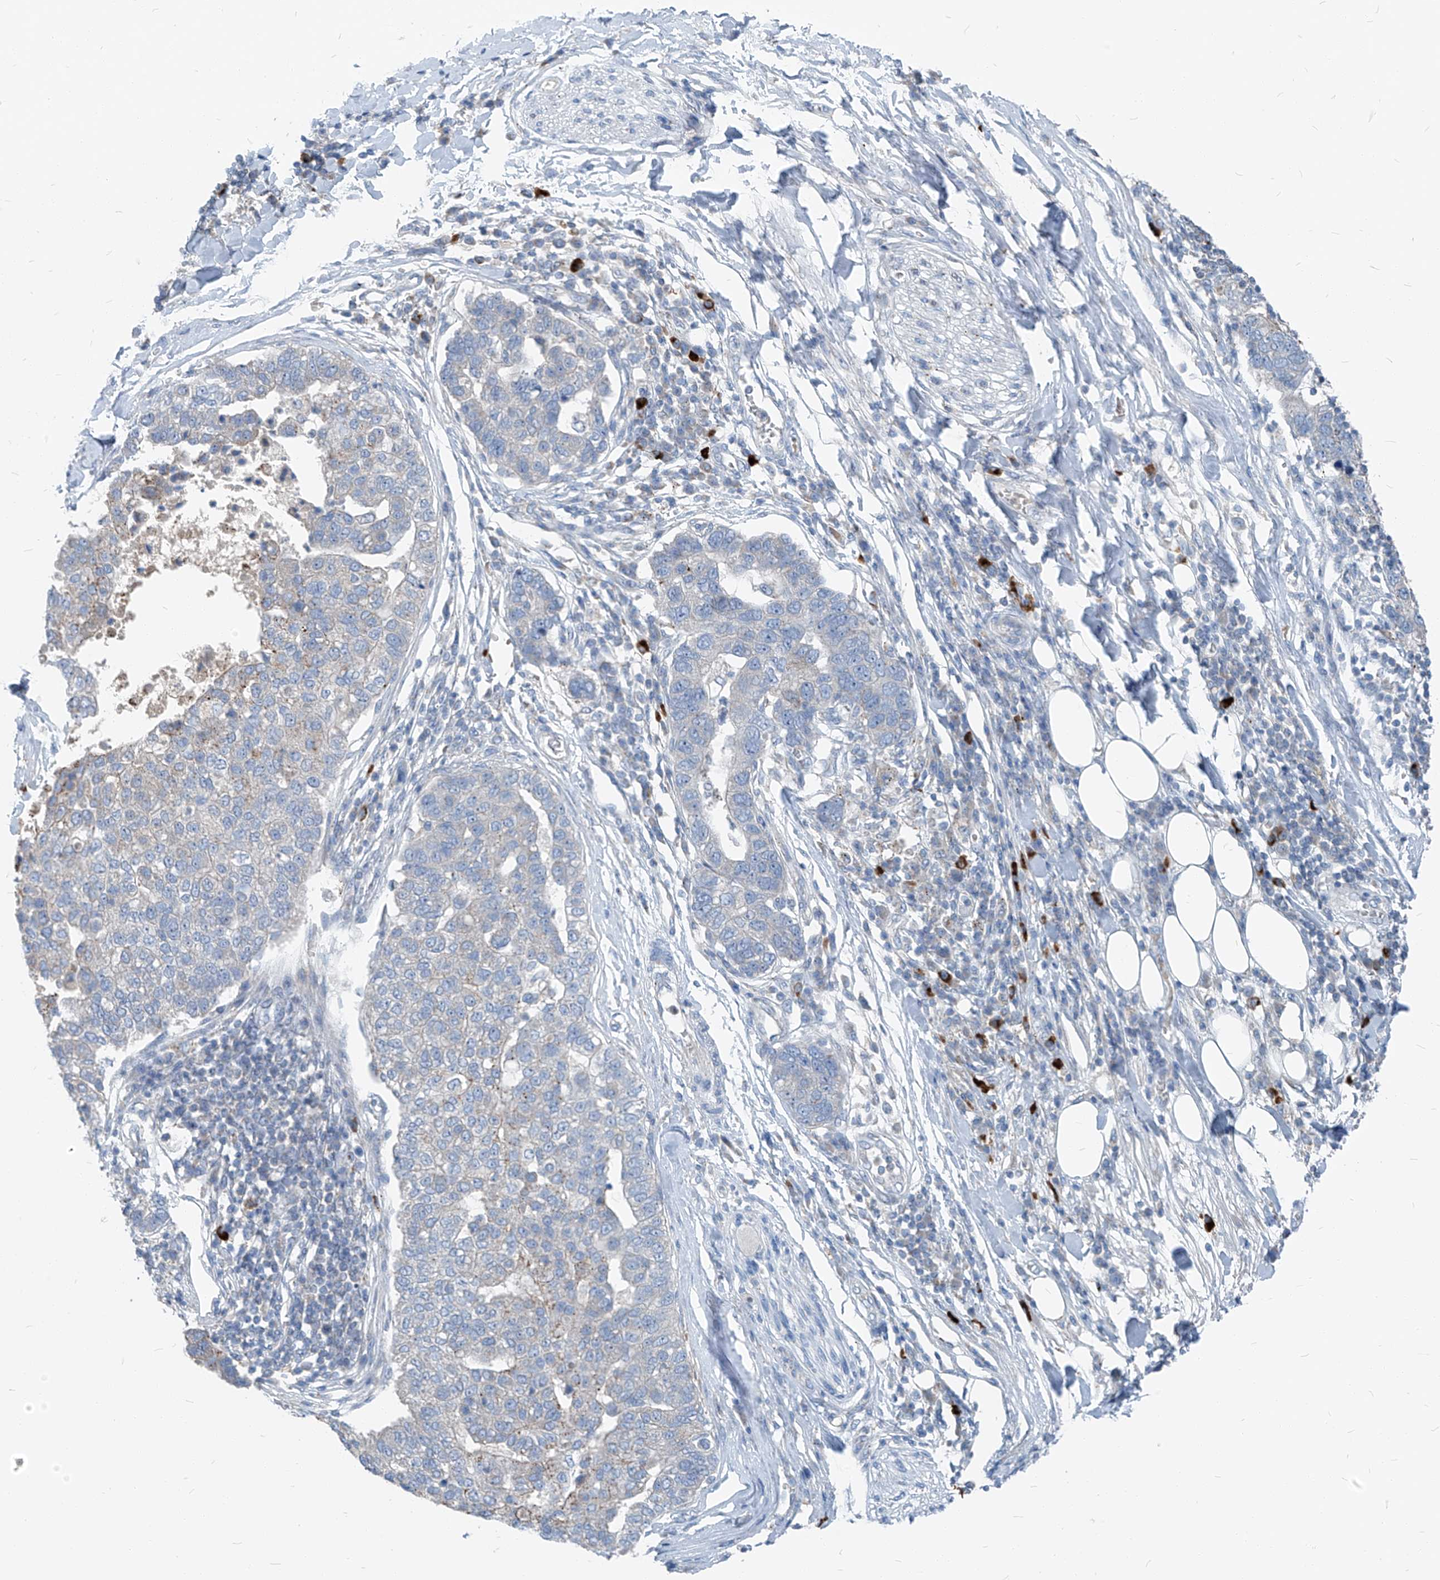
{"staining": {"intensity": "negative", "quantity": "none", "location": "none"}, "tissue": "pancreatic cancer", "cell_type": "Tumor cells", "image_type": "cancer", "snomed": [{"axis": "morphology", "description": "Adenocarcinoma, NOS"}, {"axis": "topography", "description": "Pancreas"}], "caption": "Human pancreatic adenocarcinoma stained for a protein using immunohistochemistry (IHC) reveals no expression in tumor cells.", "gene": "CHMP2B", "patient": {"sex": "female", "age": 61}}